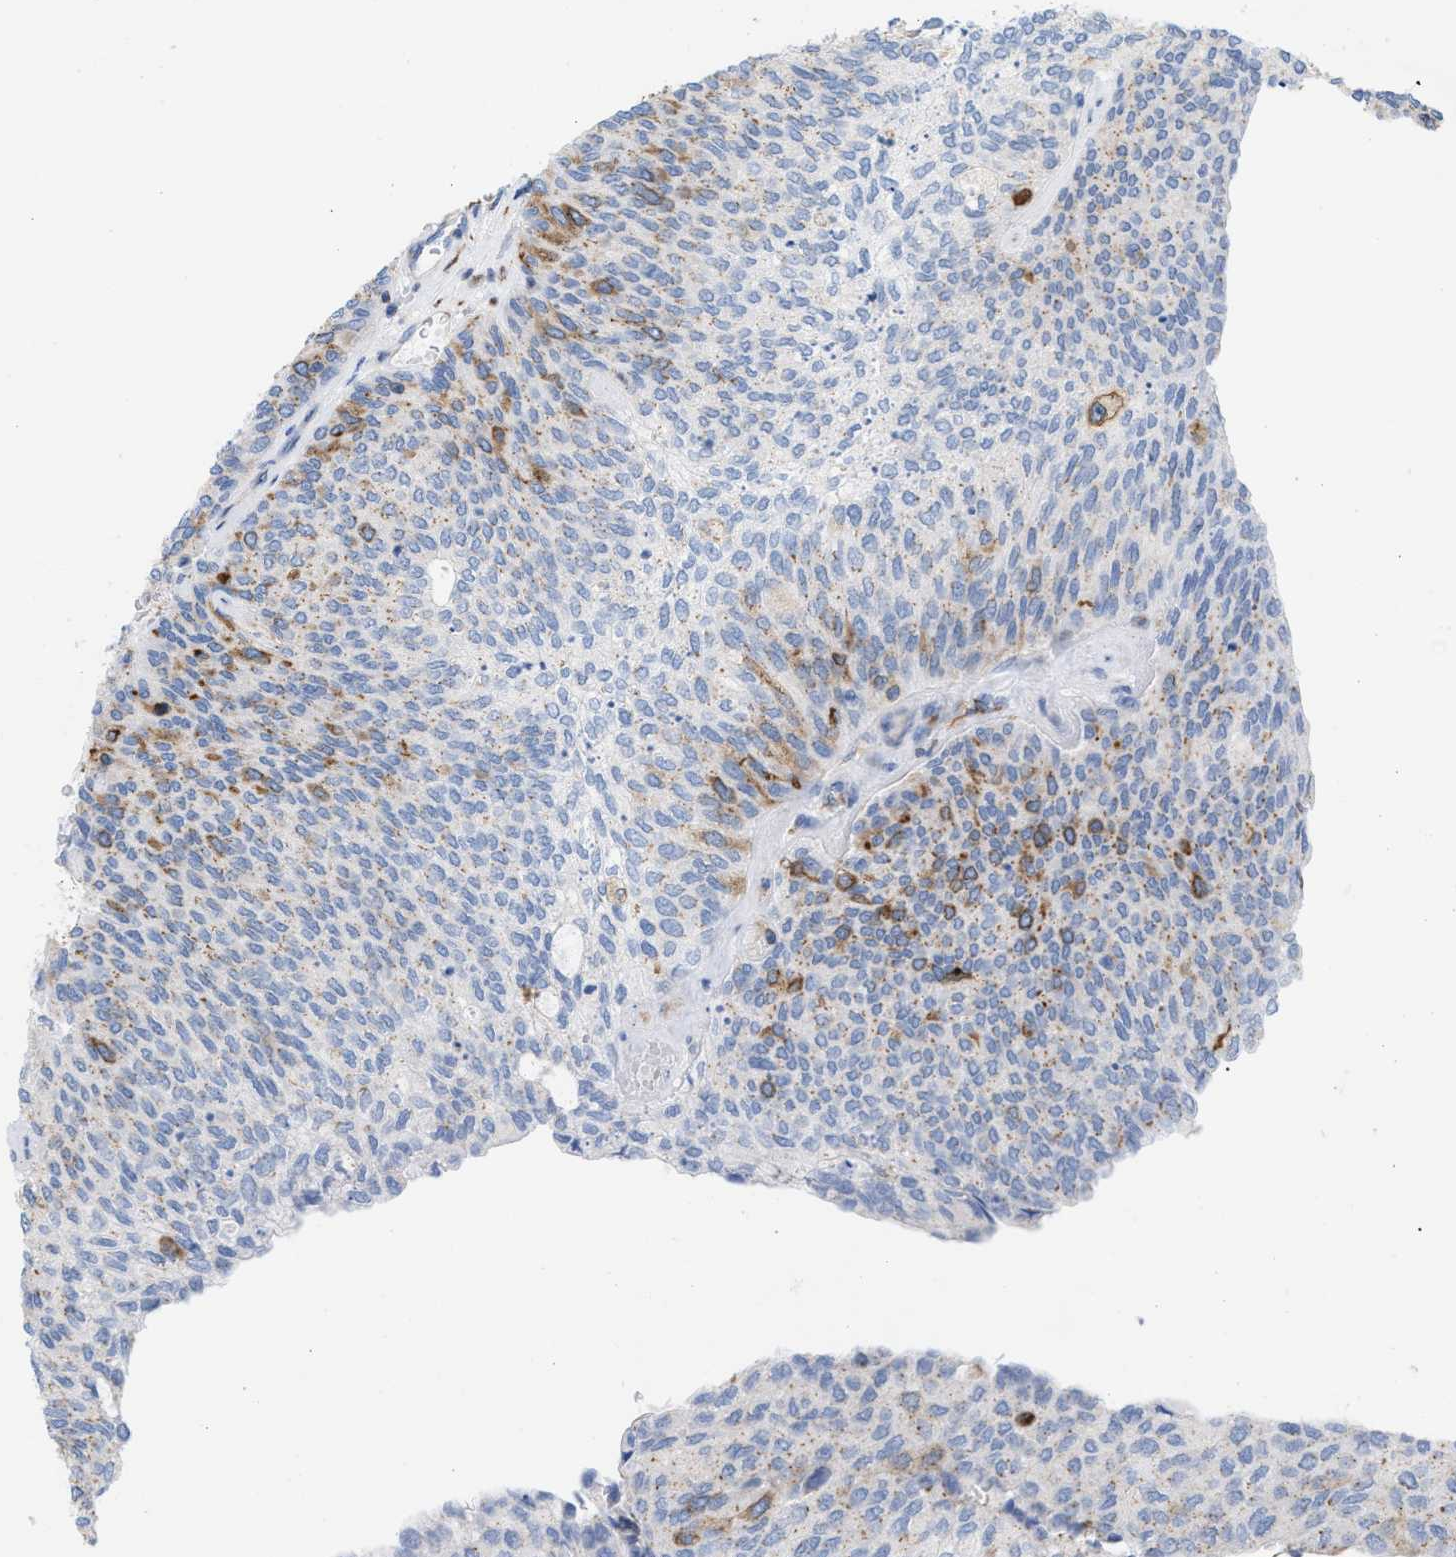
{"staining": {"intensity": "moderate", "quantity": "<25%", "location": "cytoplasmic/membranous"}, "tissue": "urothelial cancer", "cell_type": "Tumor cells", "image_type": "cancer", "snomed": [{"axis": "morphology", "description": "Urothelial carcinoma, Low grade"}, {"axis": "topography", "description": "Urinary bladder"}], "caption": "This is an image of immunohistochemistry staining of urothelial cancer, which shows moderate expression in the cytoplasmic/membranous of tumor cells.", "gene": "TACC3", "patient": {"sex": "female", "age": 79}}